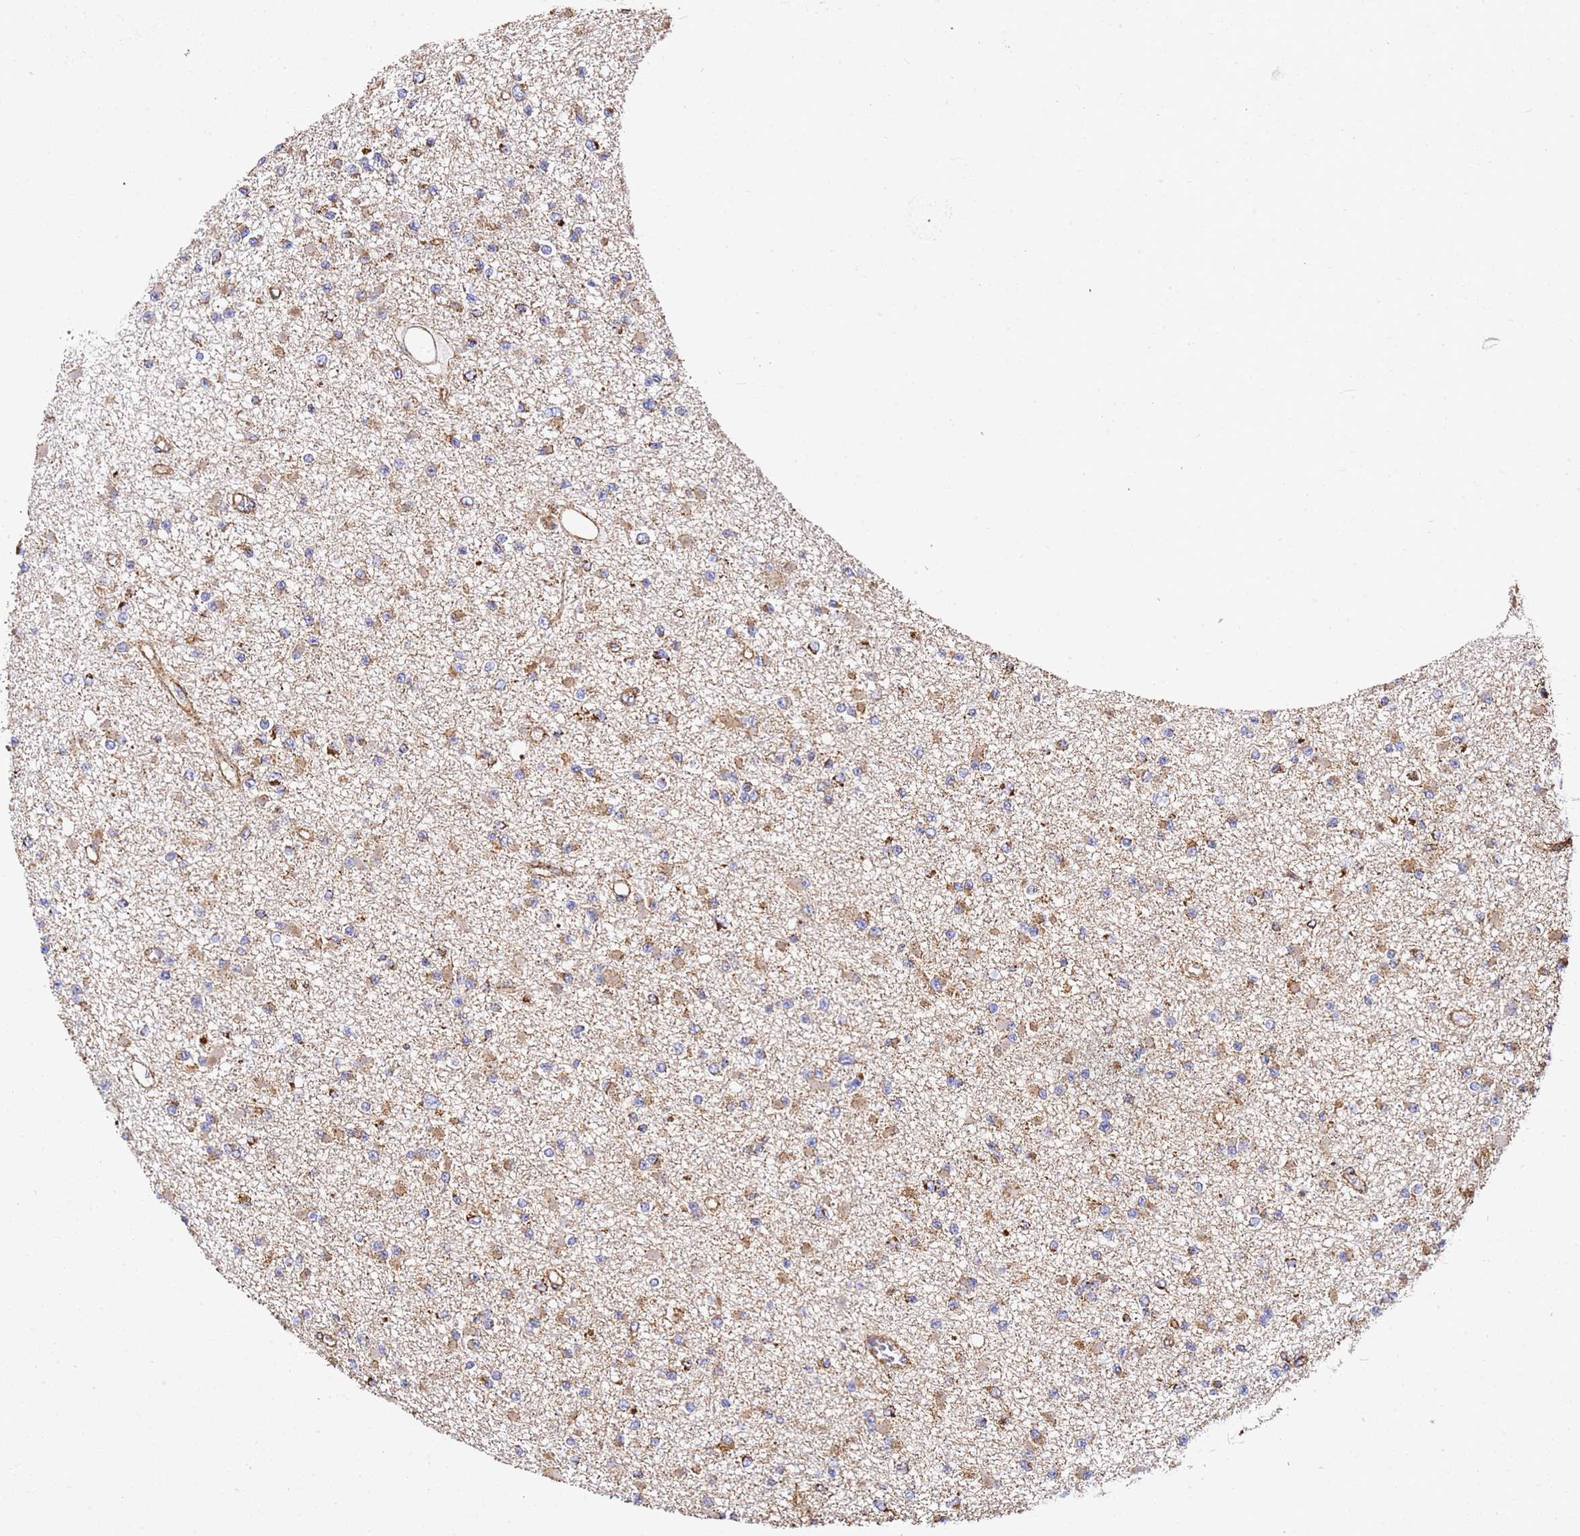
{"staining": {"intensity": "moderate", "quantity": "<25%", "location": "cytoplasmic/membranous"}, "tissue": "glioma", "cell_type": "Tumor cells", "image_type": "cancer", "snomed": [{"axis": "morphology", "description": "Glioma, malignant, Low grade"}, {"axis": "topography", "description": "Brain"}], "caption": "Moderate cytoplasmic/membranous protein staining is identified in about <25% of tumor cells in malignant glioma (low-grade).", "gene": "NDUFA3", "patient": {"sex": "female", "age": 22}}